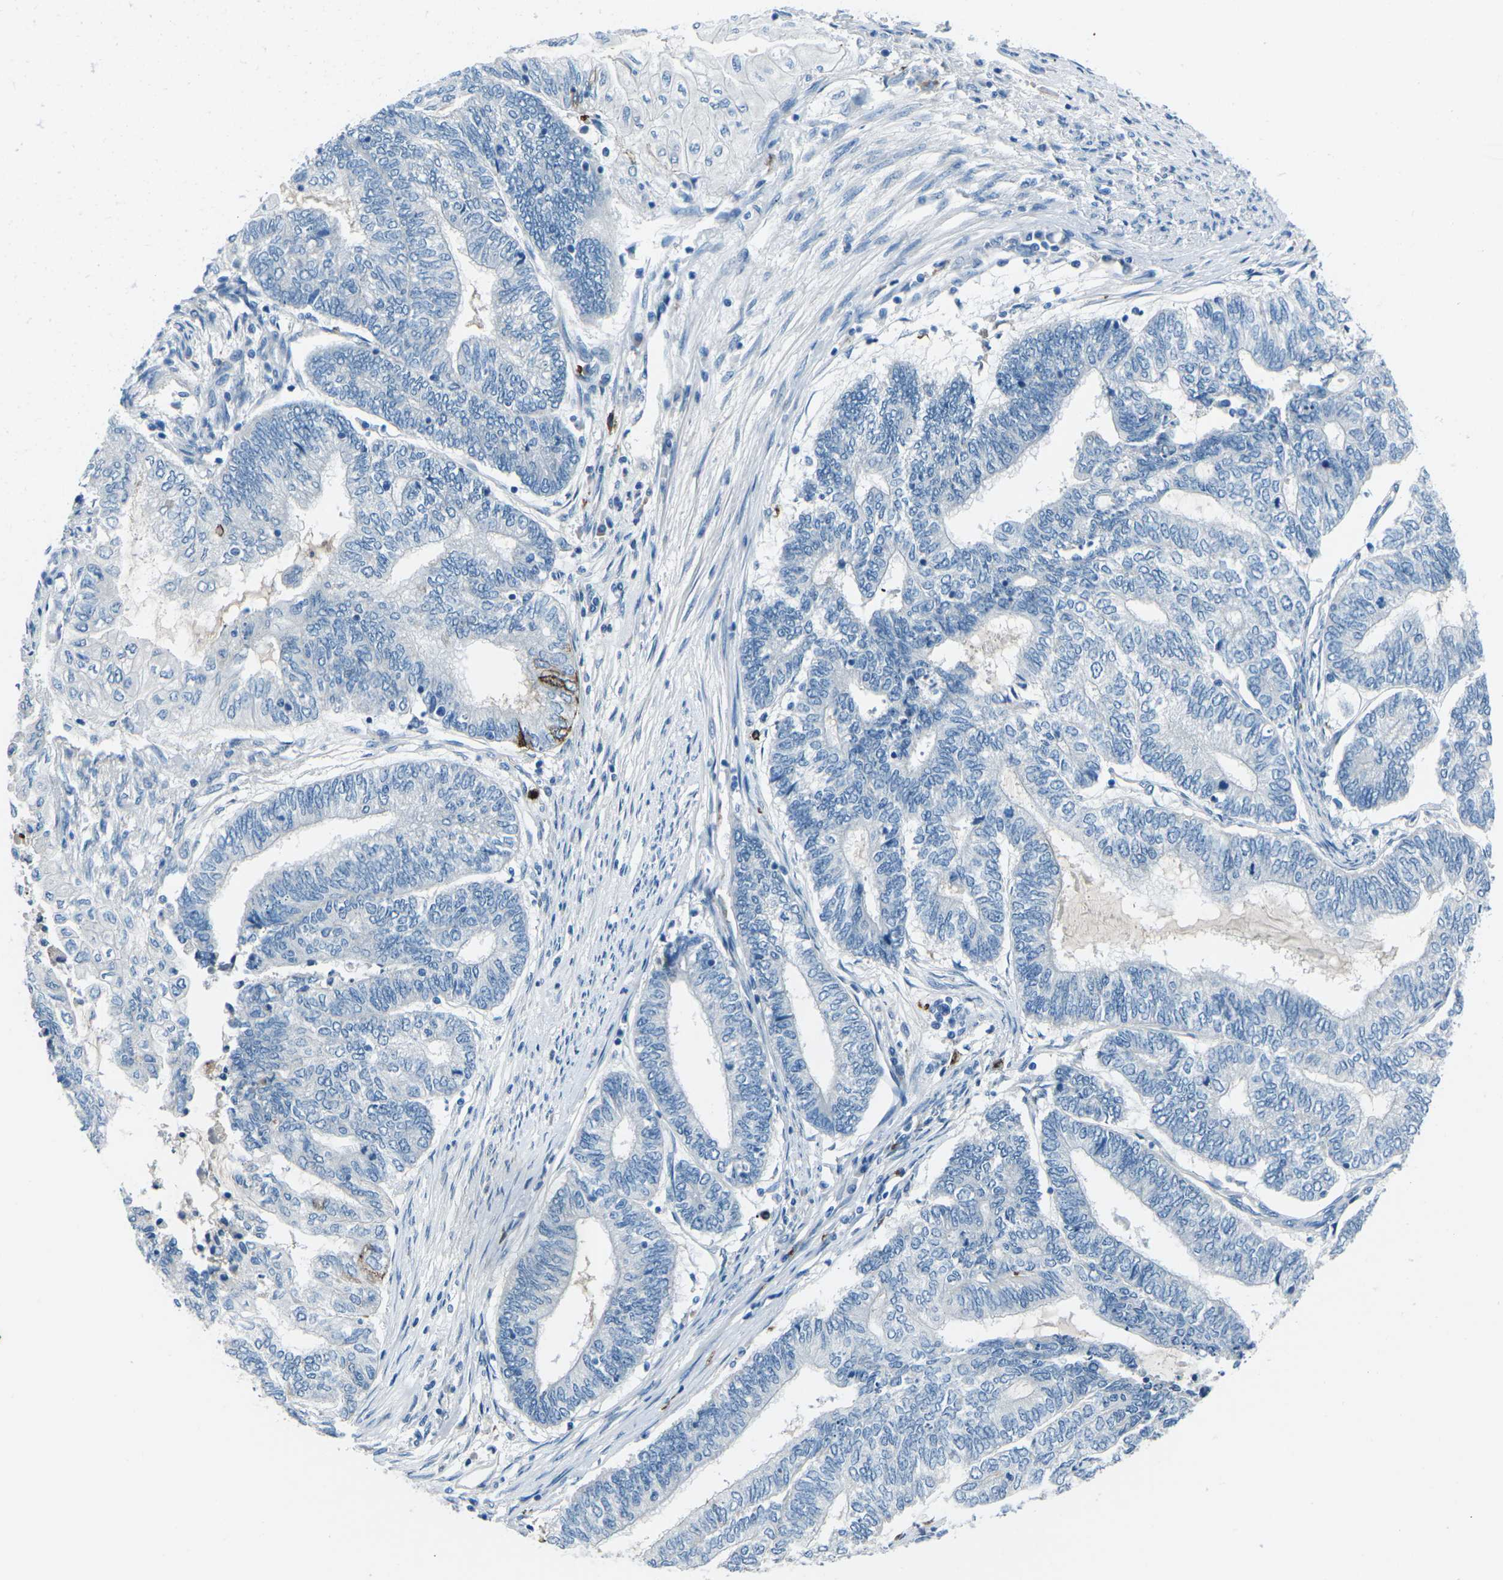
{"staining": {"intensity": "negative", "quantity": "none", "location": "none"}, "tissue": "endometrial cancer", "cell_type": "Tumor cells", "image_type": "cancer", "snomed": [{"axis": "morphology", "description": "Adenocarcinoma, NOS"}, {"axis": "topography", "description": "Uterus"}, {"axis": "topography", "description": "Endometrium"}], "caption": "This photomicrograph is of endometrial adenocarcinoma stained with immunohistochemistry to label a protein in brown with the nuclei are counter-stained blue. There is no staining in tumor cells.", "gene": "FCN1", "patient": {"sex": "female", "age": 70}}